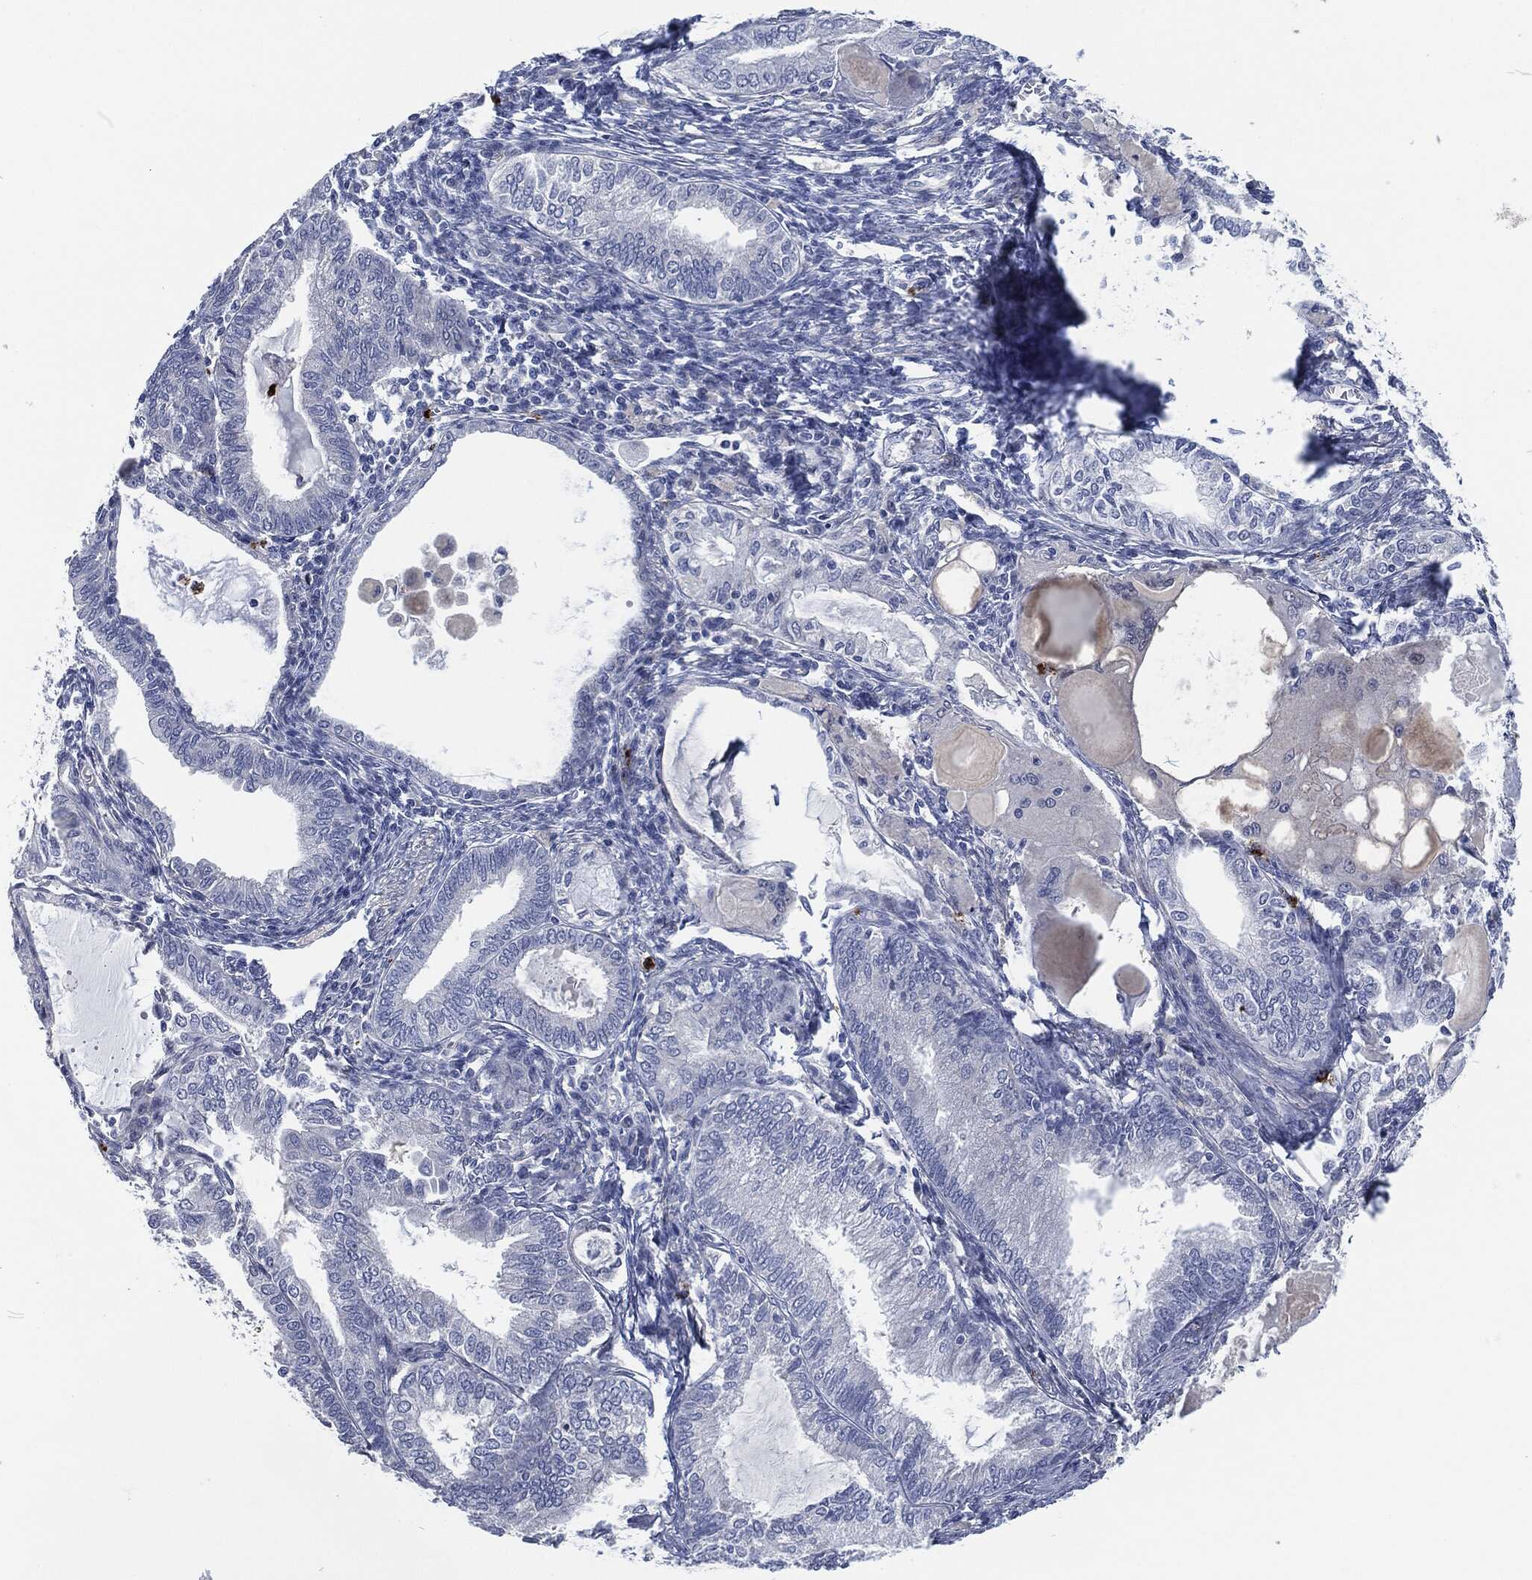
{"staining": {"intensity": "negative", "quantity": "none", "location": "none"}, "tissue": "endometrial cancer", "cell_type": "Tumor cells", "image_type": "cancer", "snomed": [{"axis": "morphology", "description": "Adenocarcinoma, NOS"}, {"axis": "topography", "description": "Endometrium"}], "caption": "Human endometrial cancer (adenocarcinoma) stained for a protein using immunohistochemistry (IHC) shows no positivity in tumor cells.", "gene": "MPO", "patient": {"sex": "female", "age": 86}}